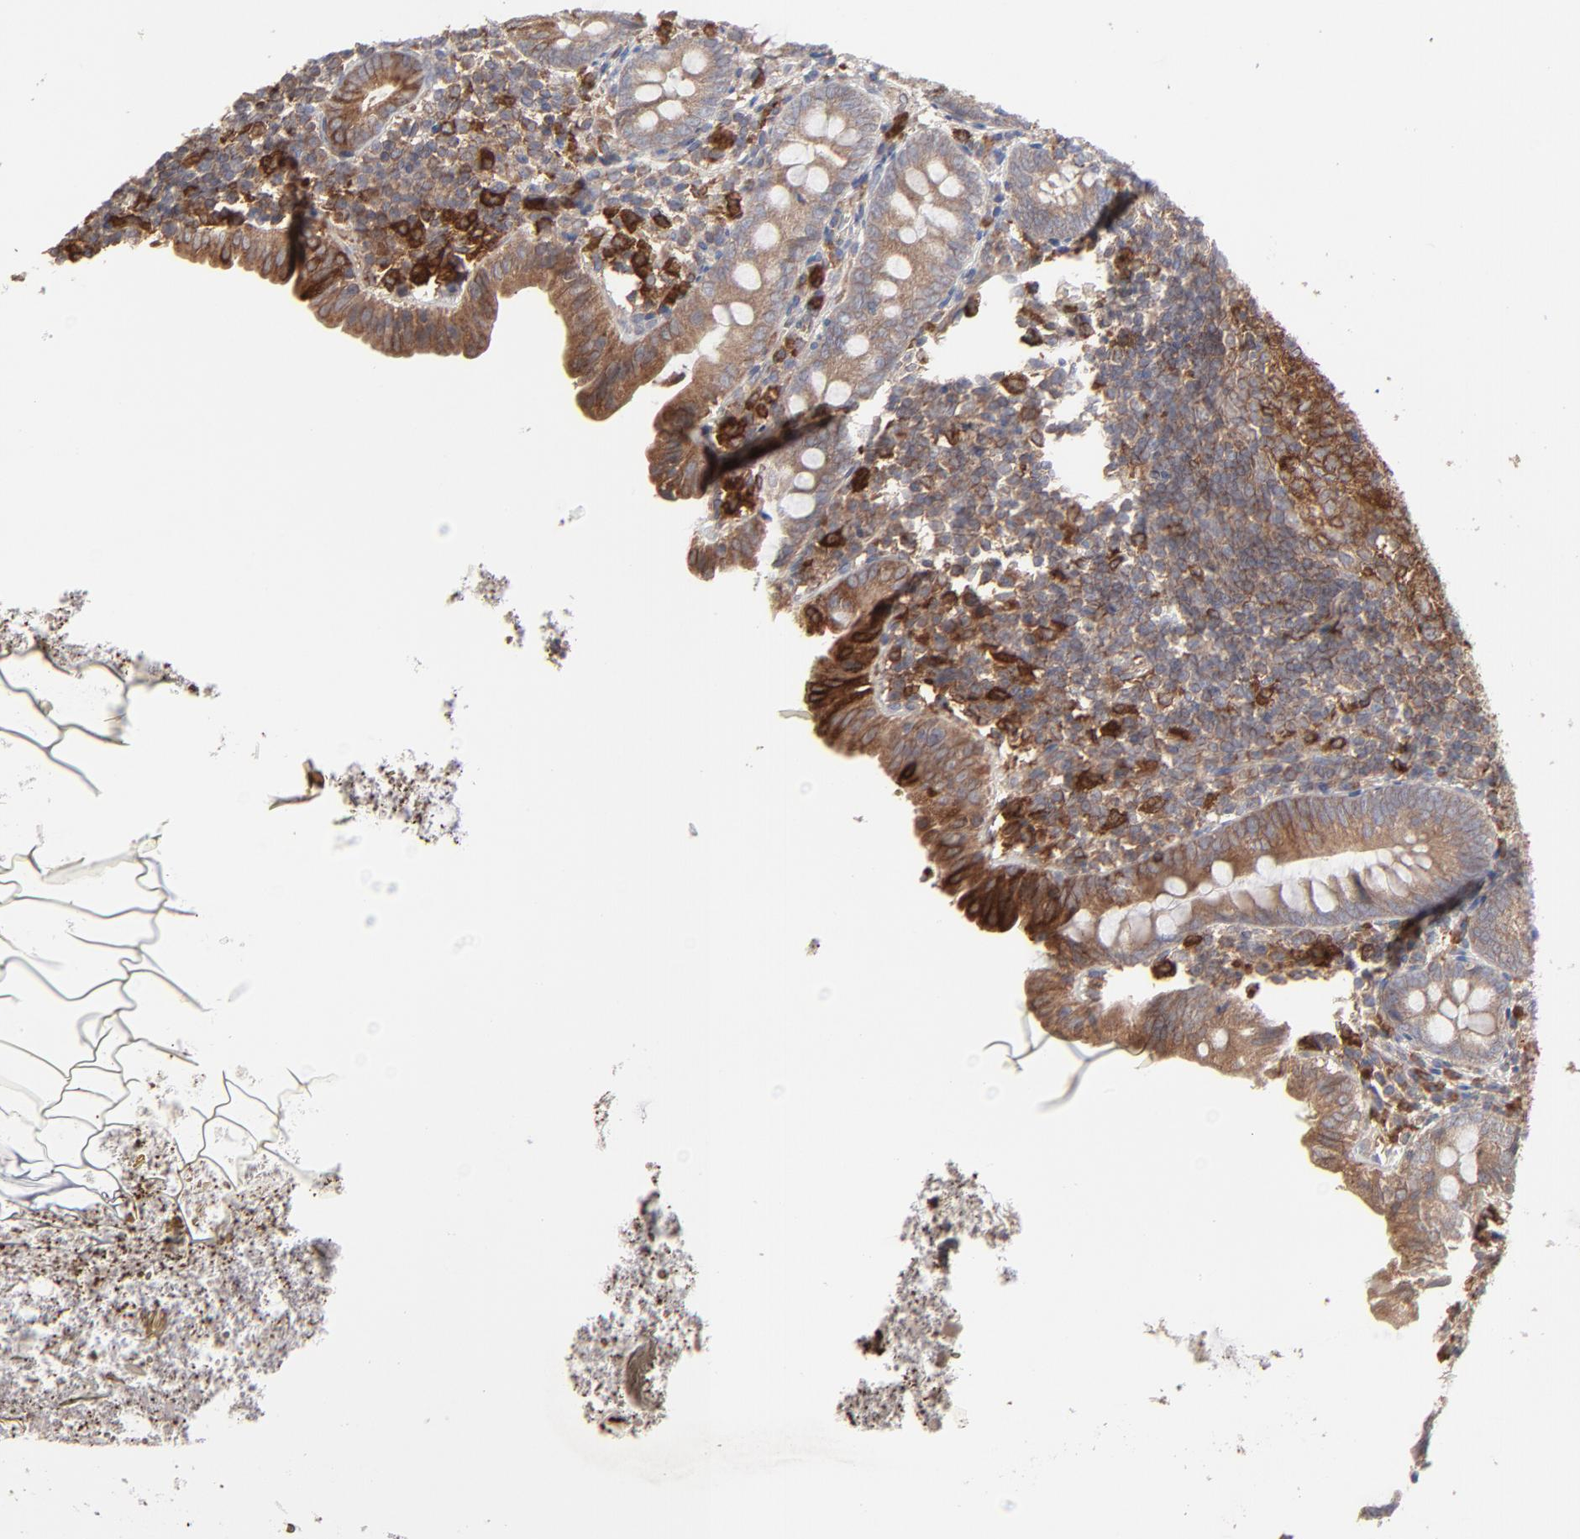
{"staining": {"intensity": "moderate", "quantity": ">75%", "location": "cytoplasmic/membranous"}, "tissue": "appendix", "cell_type": "Glandular cells", "image_type": "normal", "snomed": [{"axis": "morphology", "description": "Normal tissue, NOS"}, {"axis": "topography", "description": "Appendix"}], "caption": "Glandular cells demonstrate moderate cytoplasmic/membranous positivity in about >75% of cells in benign appendix.", "gene": "RAB9A", "patient": {"sex": "female", "age": 10}}